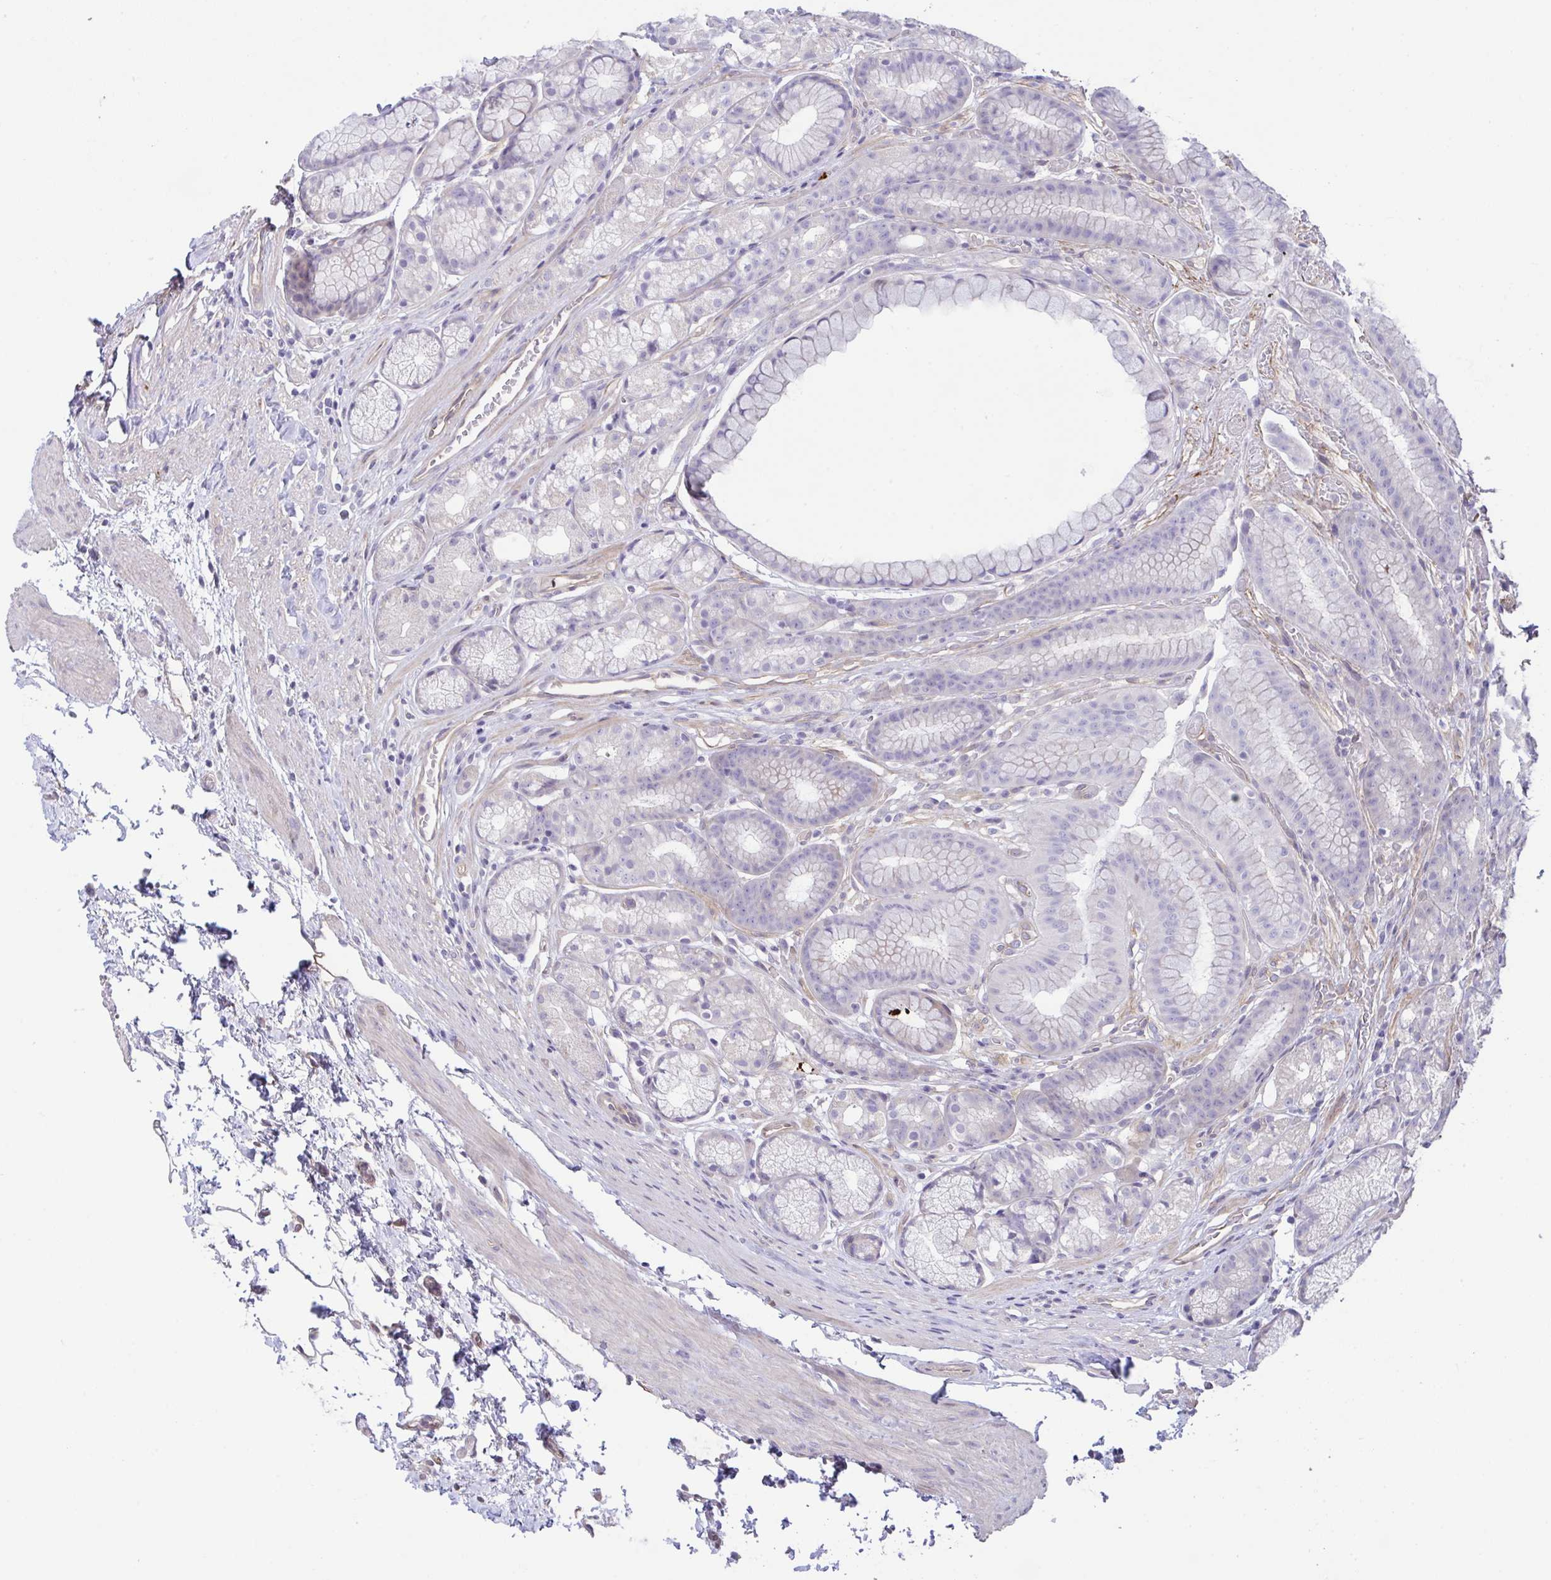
{"staining": {"intensity": "negative", "quantity": "none", "location": "none"}, "tissue": "stomach", "cell_type": "Glandular cells", "image_type": "normal", "snomed": [{"axis": "morphology", "description": "Normal tissue, NOS"}, {"axis": "topography", "description": "Smooth muscle"}, {"axis": "topography", "description": "Stomach"}], "caption": "High power microscopy micrograph of an IHC histopathology image of benign stomach, revealing no significant positivity in glandular cells.", "gene": "RHOXF1", "patient": {"sex": "male", "age": 70}}